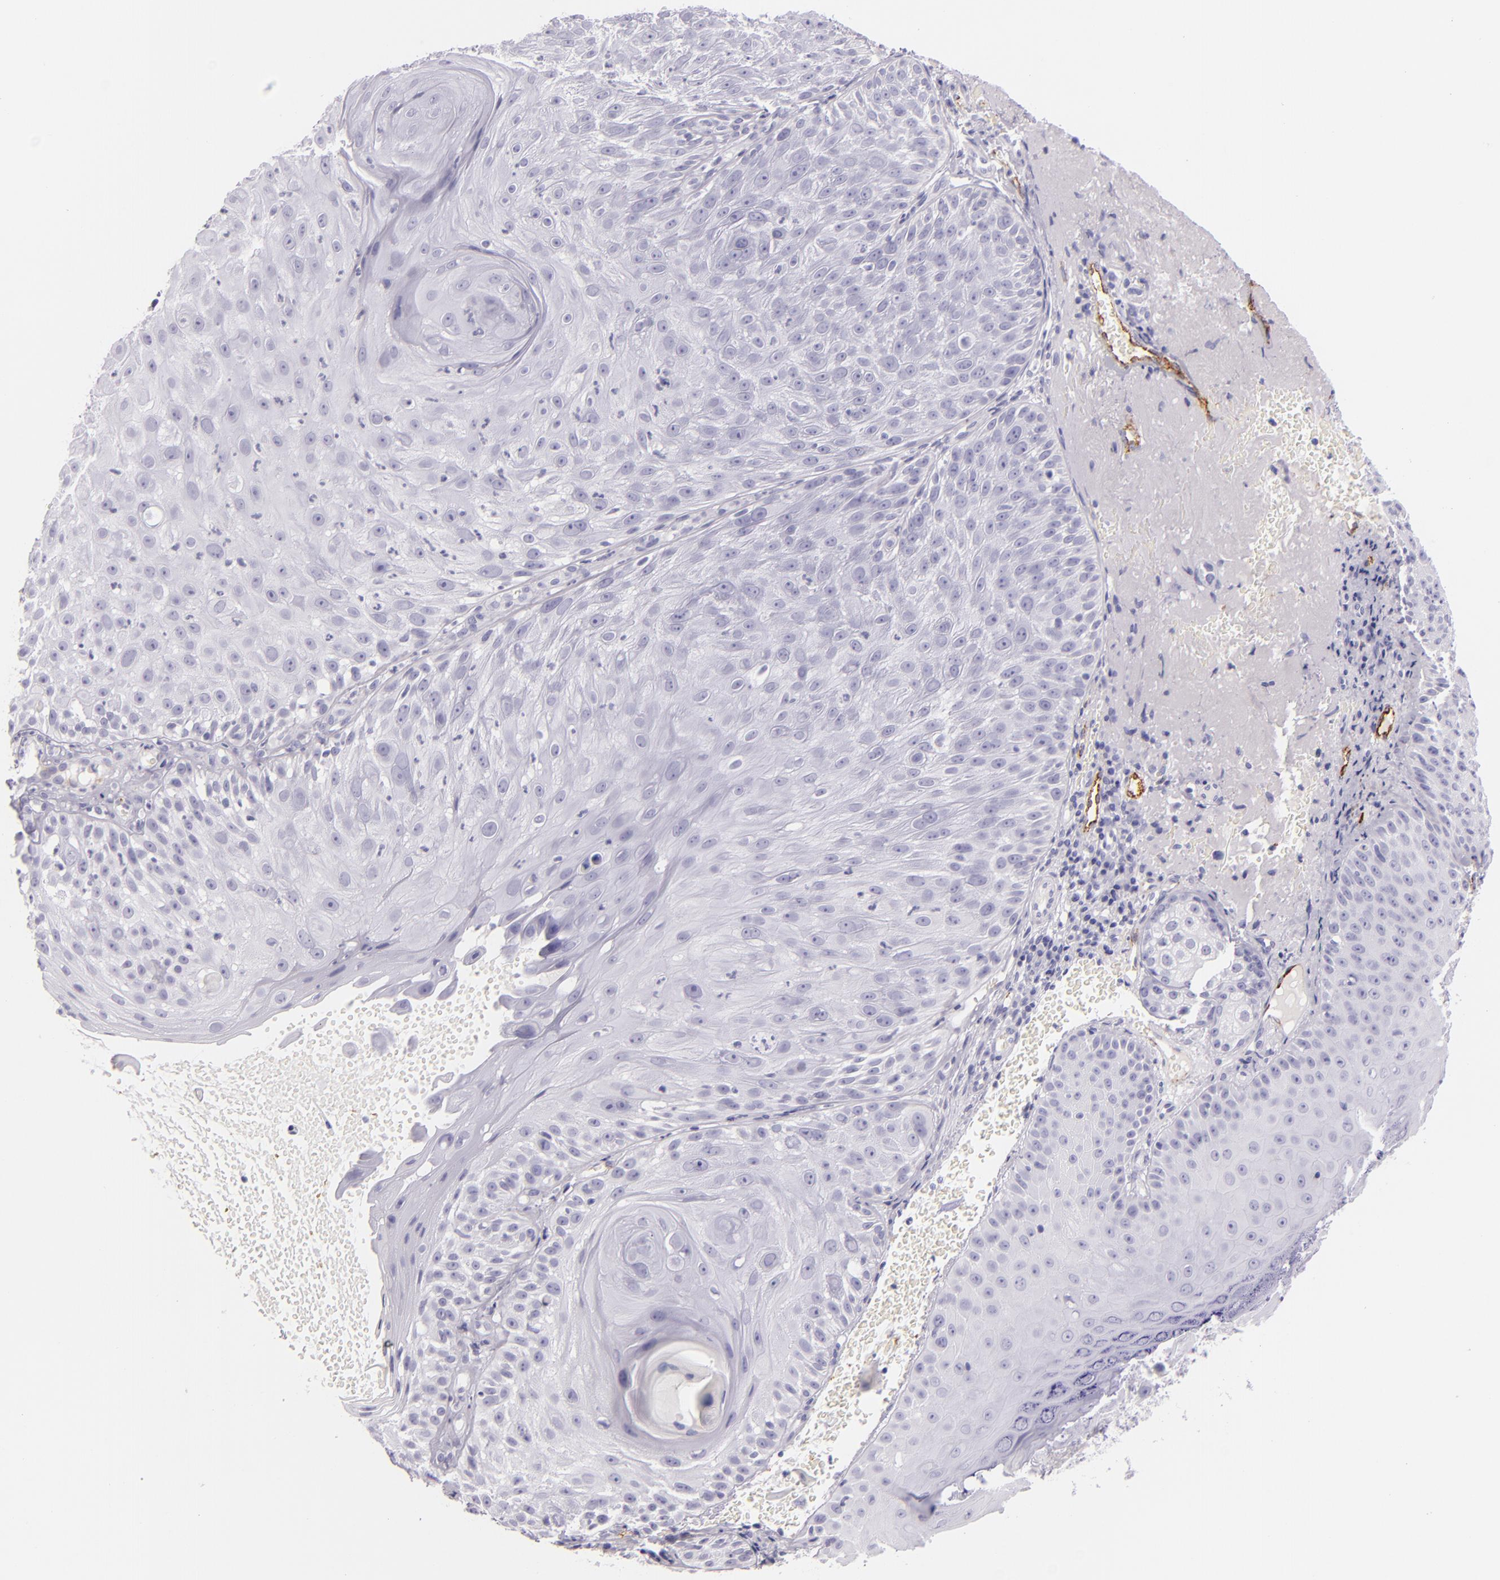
{"staining": {"intensity": "negative", "quantity": "none", "location": "none"}, "tissue": "skin cancer", "cell_type": "Tumor cells", "image_type": "cancer", "snomed": [{"axis": "morphology", "description": "Squamous cell carcinoma, NOS"}, {"axis": "topography", "description": "Skin"}], "caption": "IHC of human skin squamous cell carcinoma displays no staining in tumor cells.", "gene": "SELP", "patient": {"sex": "female", "age": 89}}